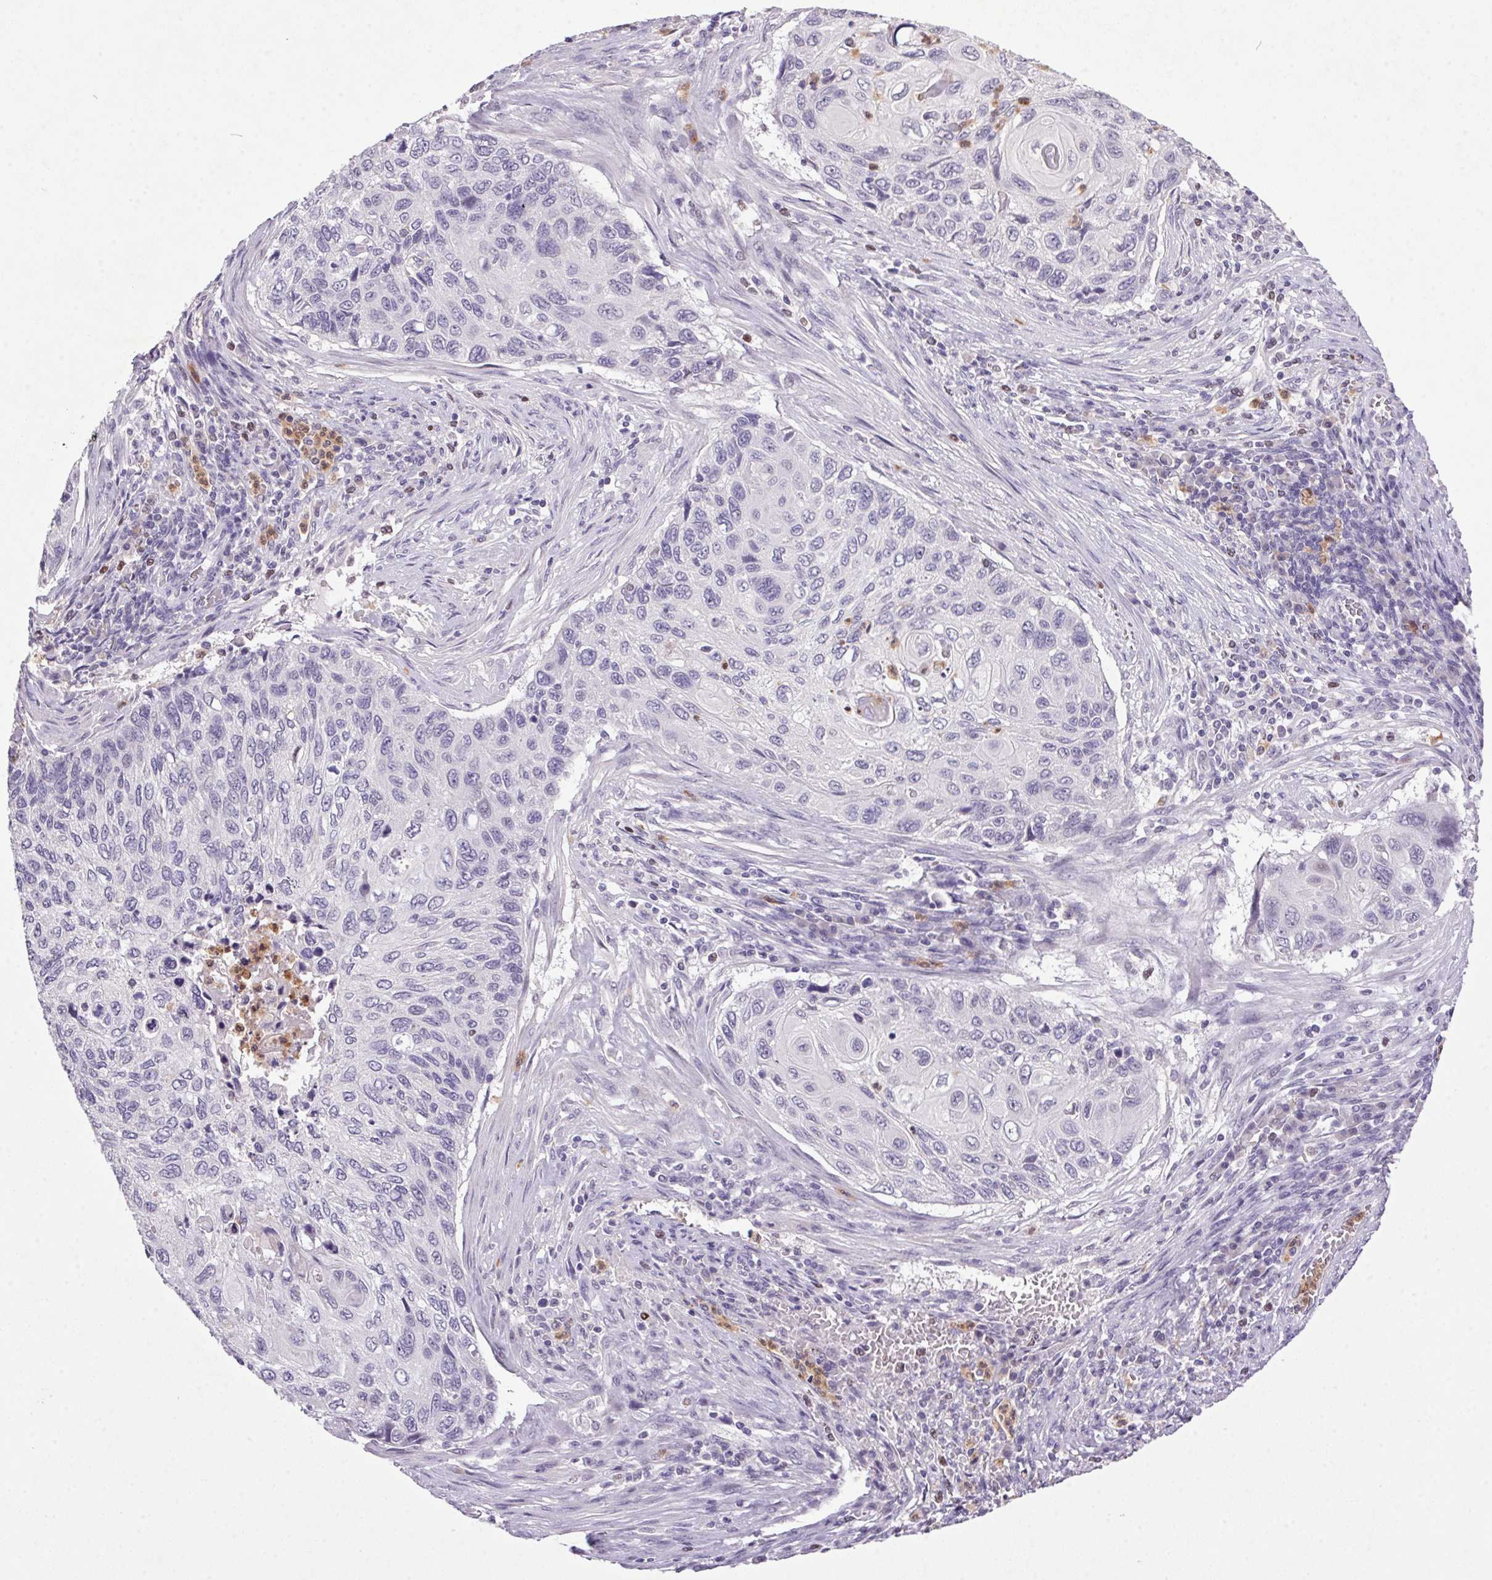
{"staining": {"intensity": "negative", "quantity": "none", "location": "none"}, "tissue": "cervical cancer", "cell_type": "Tumor cells", "image_type": "cancer", "snomed": [{"axis": "morphology", "description": "Squamous cell carcinoma, NOS"}, {"axis": "topography", "description": "Cervix"}], "caption": "This is an IHC micrograph of cervical squamous cell carcinoma. There is no positivity in tumor cells.", "gene": "TRDN", "patient": {"sex": "female", "age": 70}}